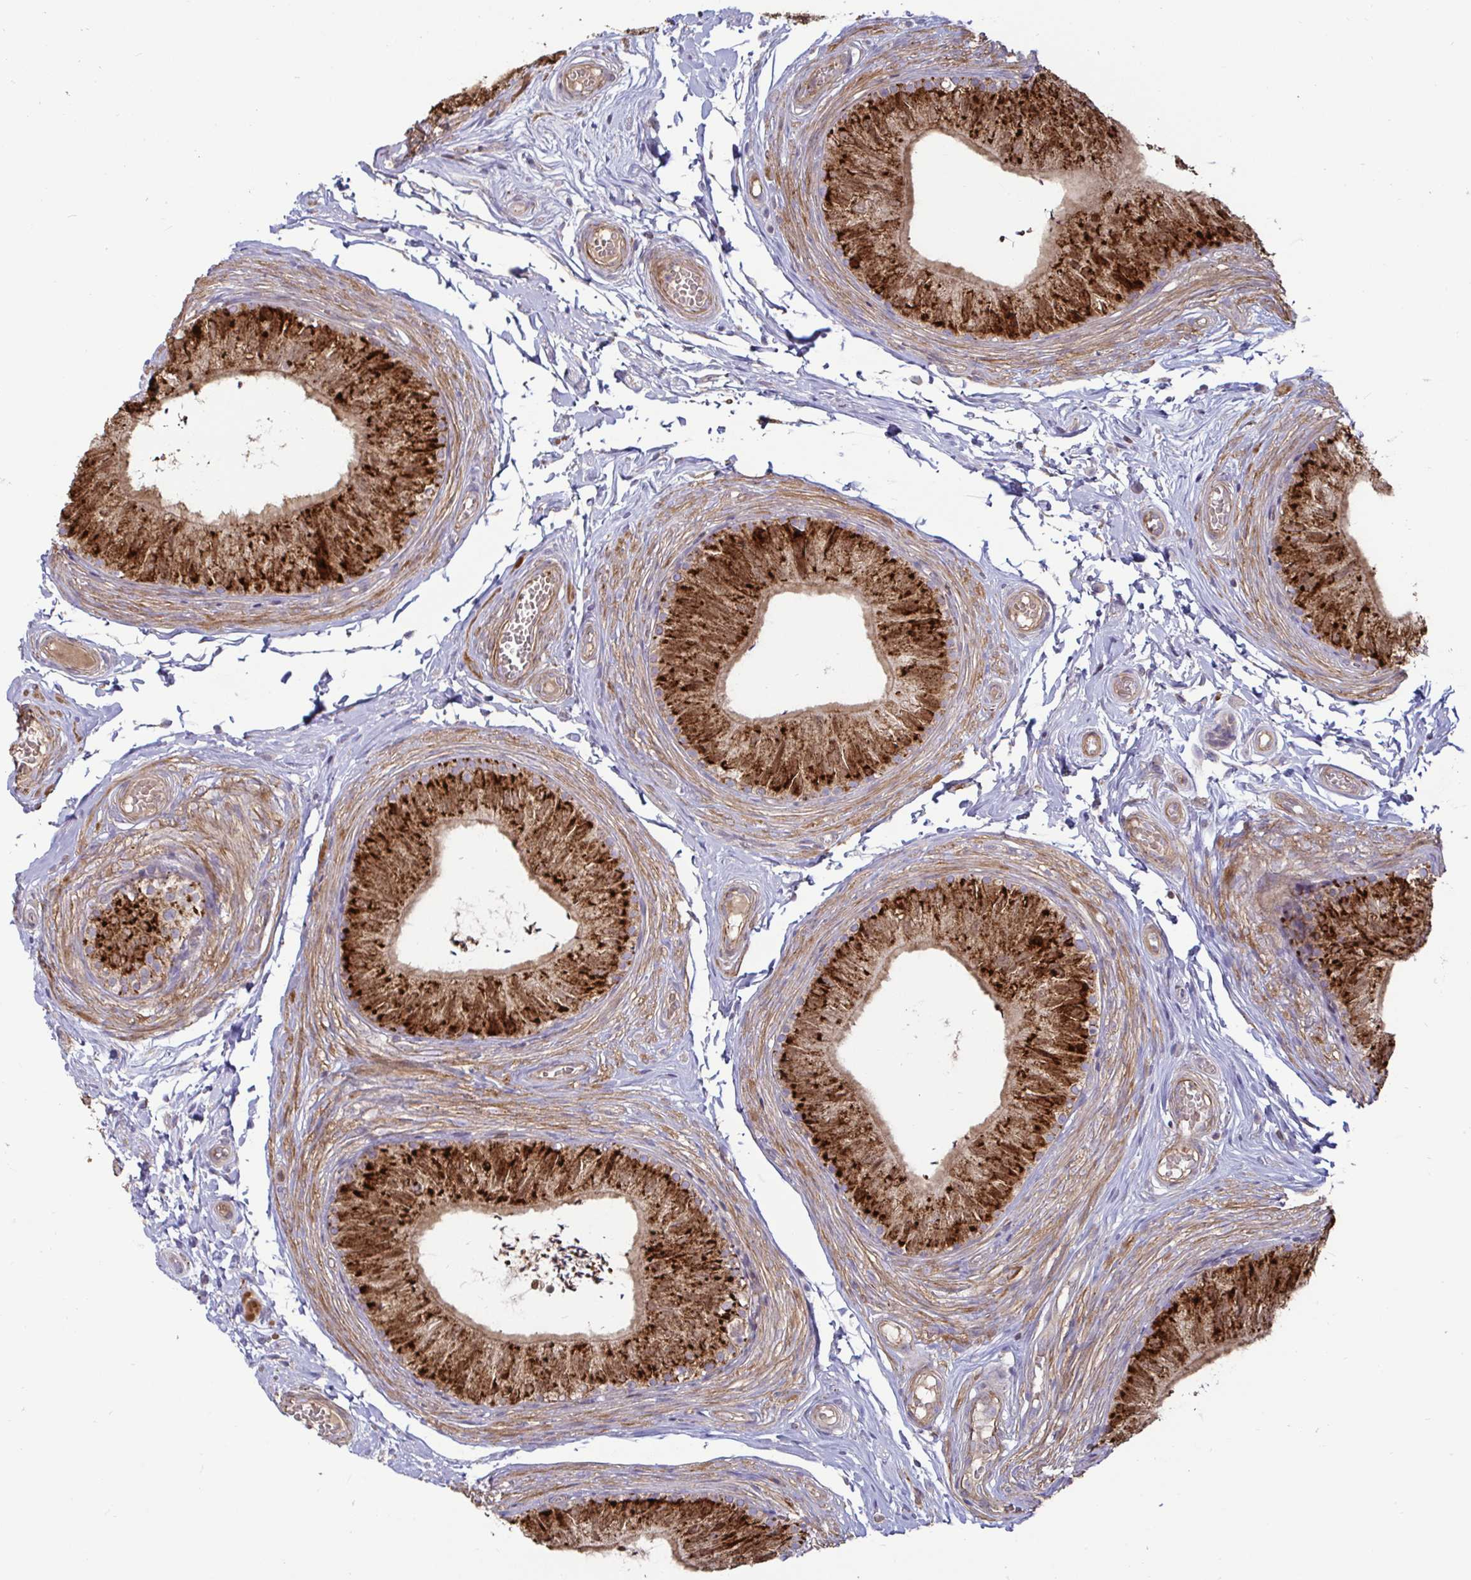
{"staining": {"intensity": "strong", "quantity": ">75%", "location": "cytoplasmic/membranous"}, "tissue": "epididymis", "cell_type": "Glandular cells", "image_type": "normal", "snomed": [{"axis": "morphology", "description": "Normal tissue, NOS"}, {"axis": "topography", "description": "Epididymis, spermatic cord, NOS"}, {"axis": "topography", "description": "Epididymis"}, {"axis": "topography", "description": "Peripheral nerve tissue"}], "caption": "The image demonstrates staining of normal epididymis, revealing strong cytoplasmic/membranous protein staining (brown color) within glandular cells.", "gene": "SPRY1", "patient": {"sex": "male", "age": 29}}